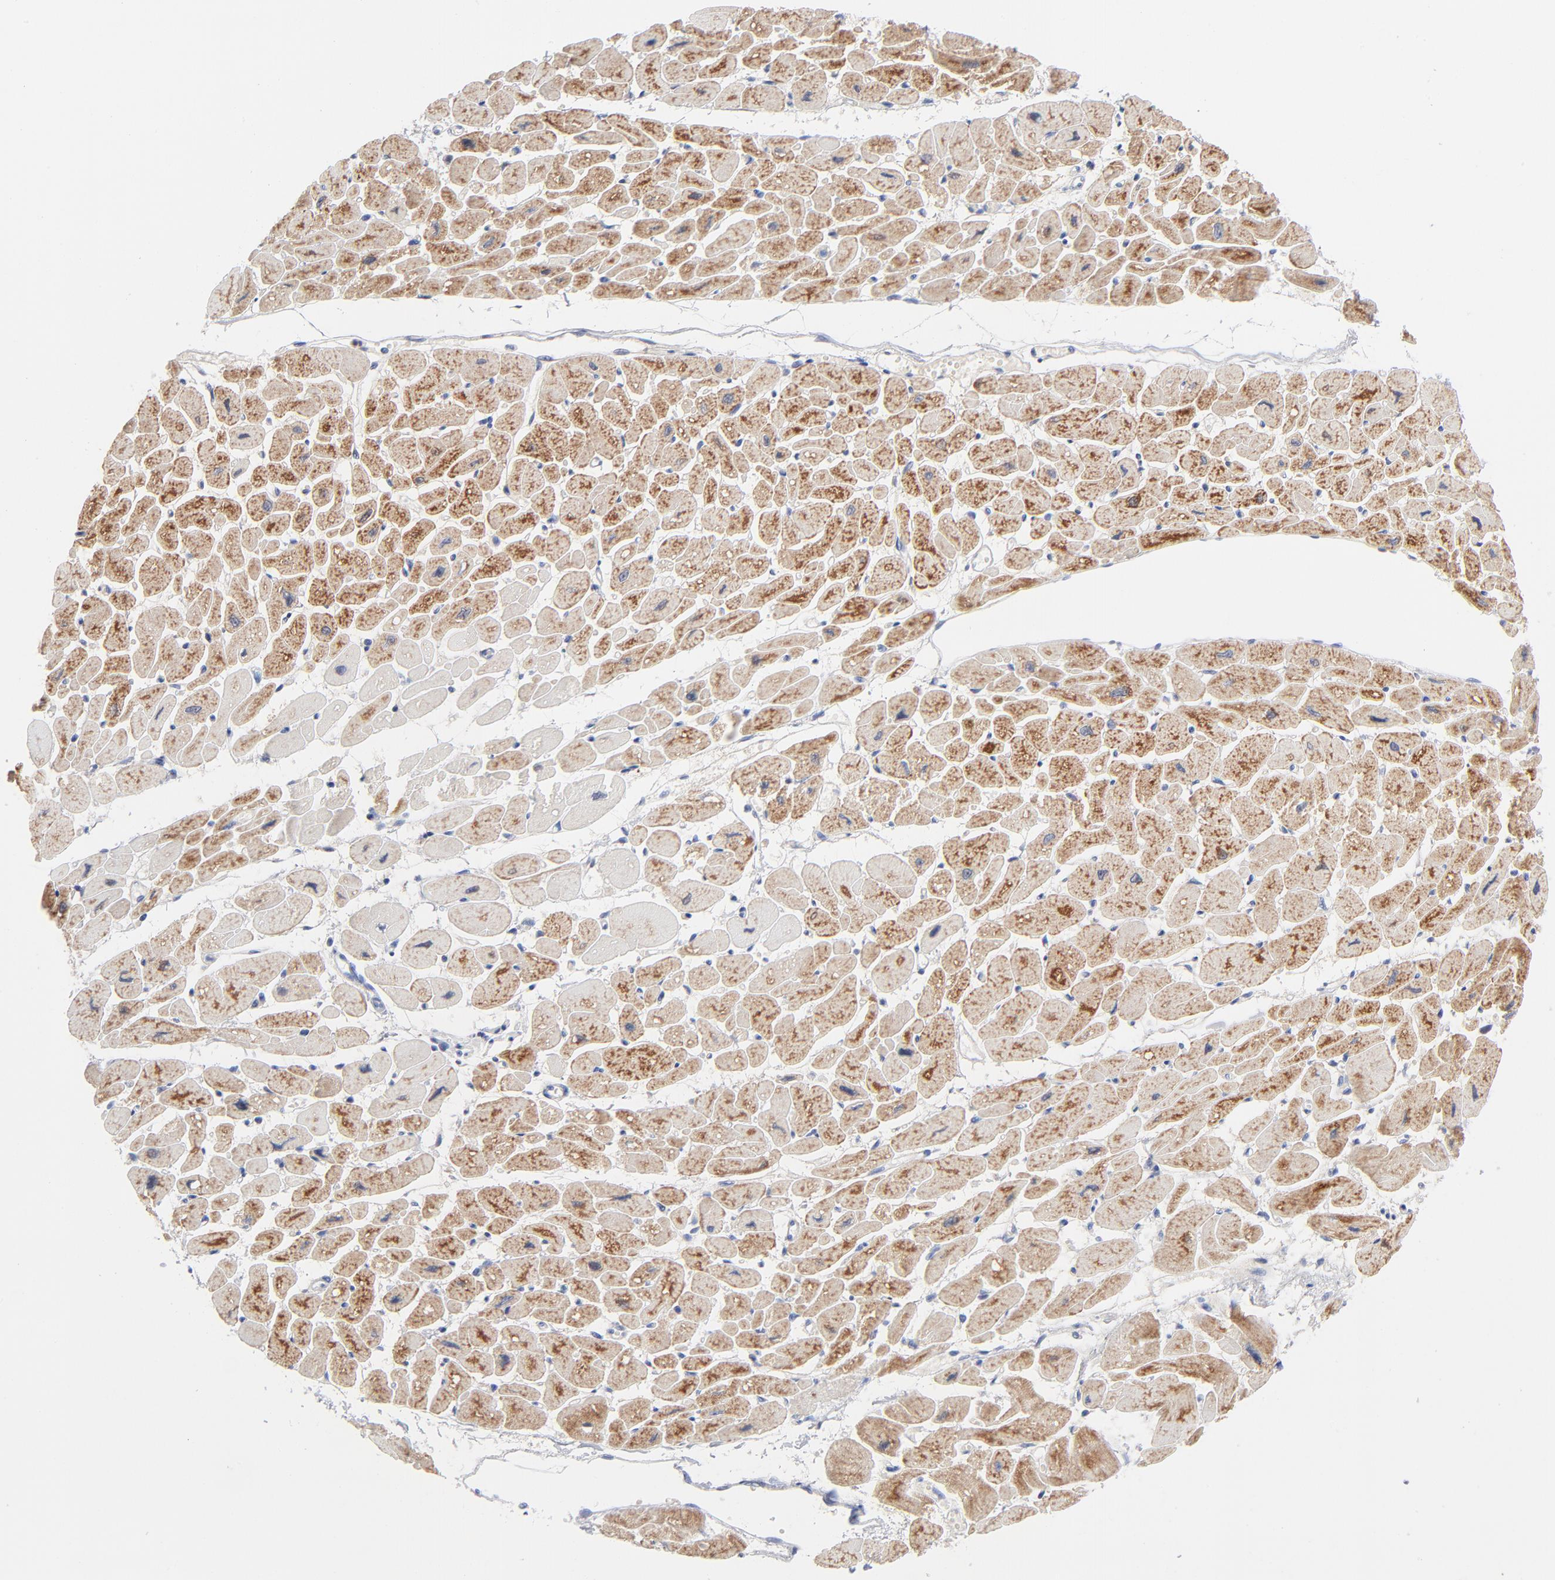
{"staining": {"intensity": "moderate", "quantity": ">75%", "location": "cytoplasmic/membranous"}, "tissue": "heart muscle", "cell_type": "Cardiomyocytes", "image_type": "normal", "snomed": [{"axis": "morphology", "description": "Normal tissue, NOS"}, {"axis": "topography", "description": "Heart"}], "caption": "Immunohistochemical staining of unremarkable human heart muscle exhibits moderate cytoplasmic/membranous protein positivity in about >75% of cardiomyocytes.", "gene": "CHCHD10", "patient": {"sex": "female", "age": 54}}